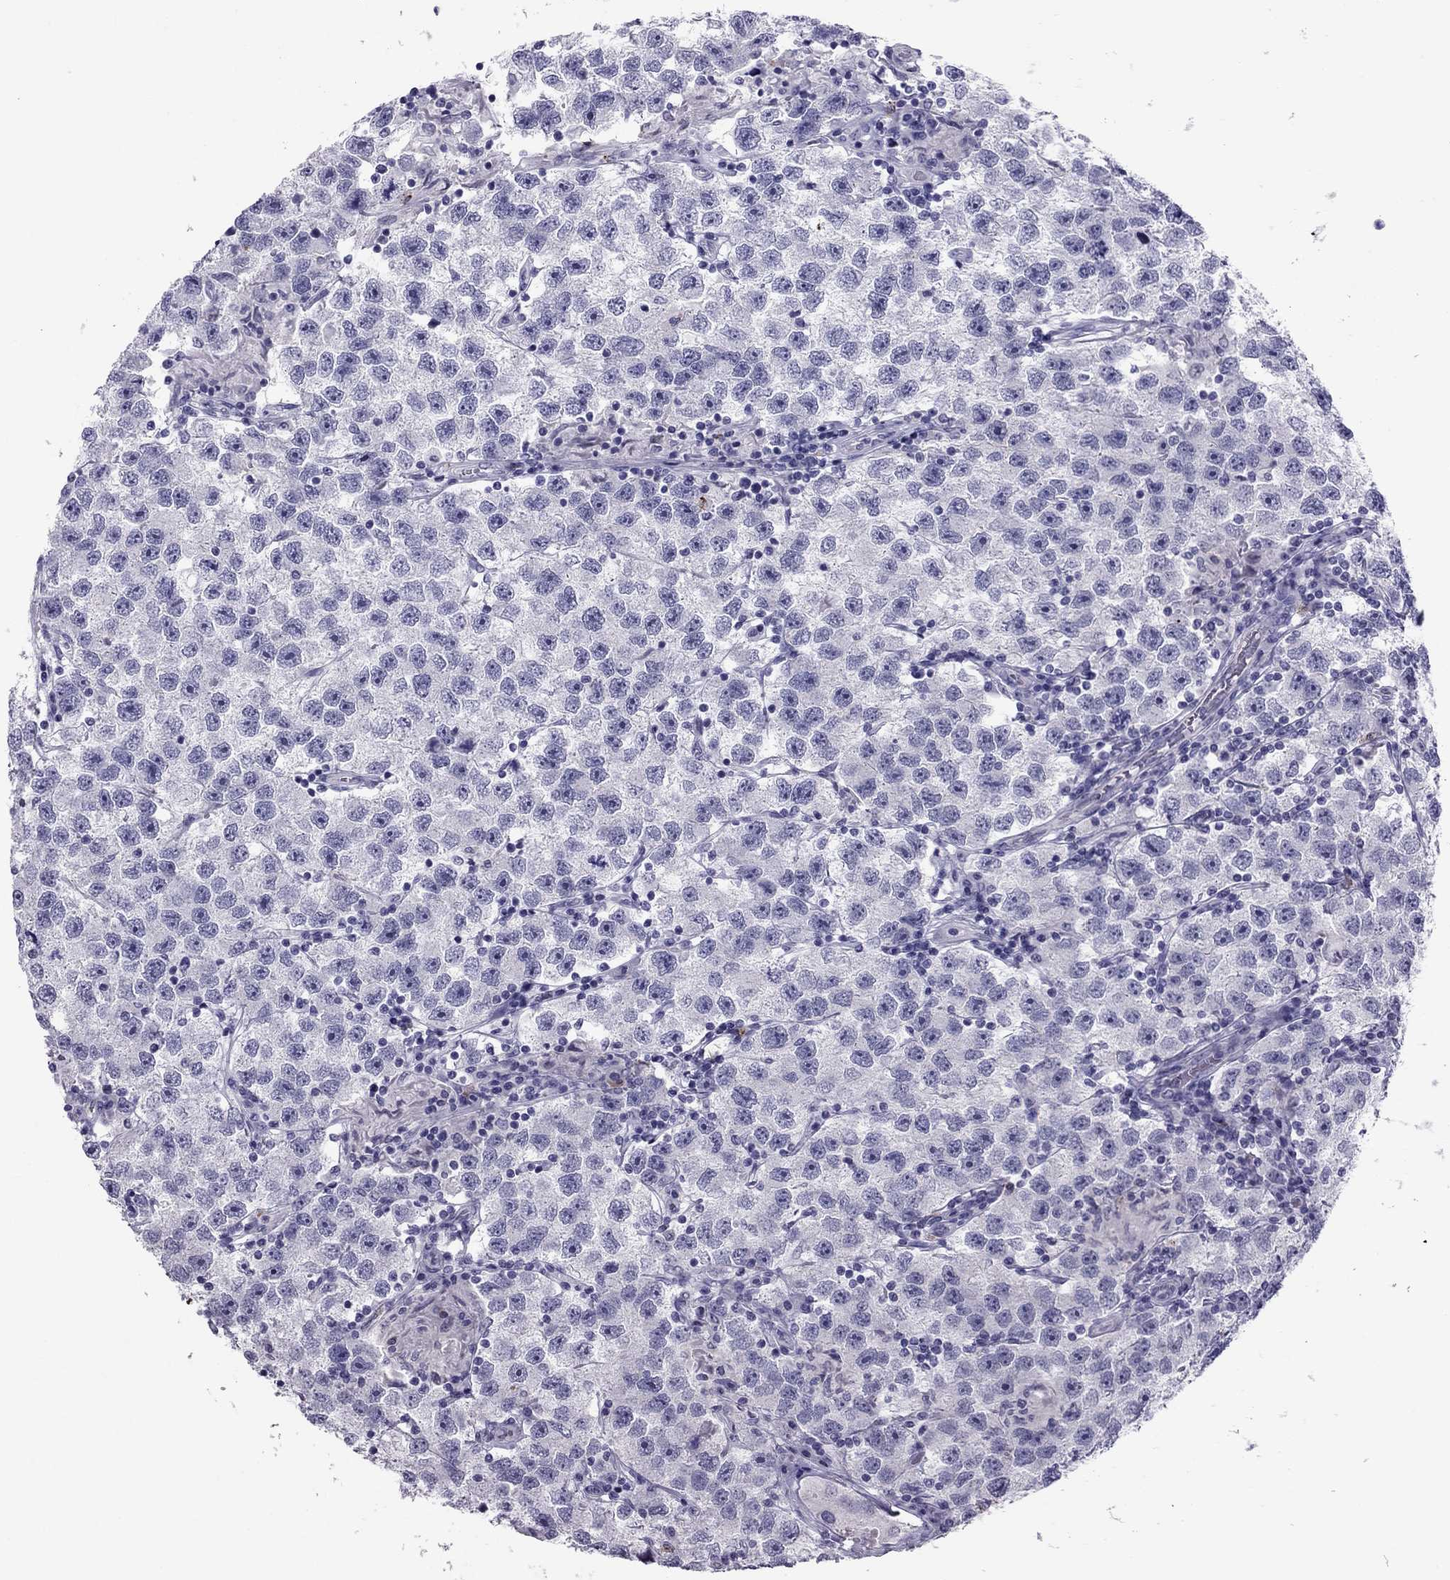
{"staining": {"intensity": "negative", "quantity": "none", "location": "none"}, "tissue": "testis cancer", "cell_type": "Tumor cells", "image_type": "cancer", "snomed": [{"axis": "morphology", "description": "Seminoma, NOS"}, {"axis": "topography", "description": "Testis"}], "caption": "The histopathology image demonstrates no significant staining in tumor cells of seminoma (testis).", "gene": "CCL27", "patient": {"sex": "male", "age": 26}}